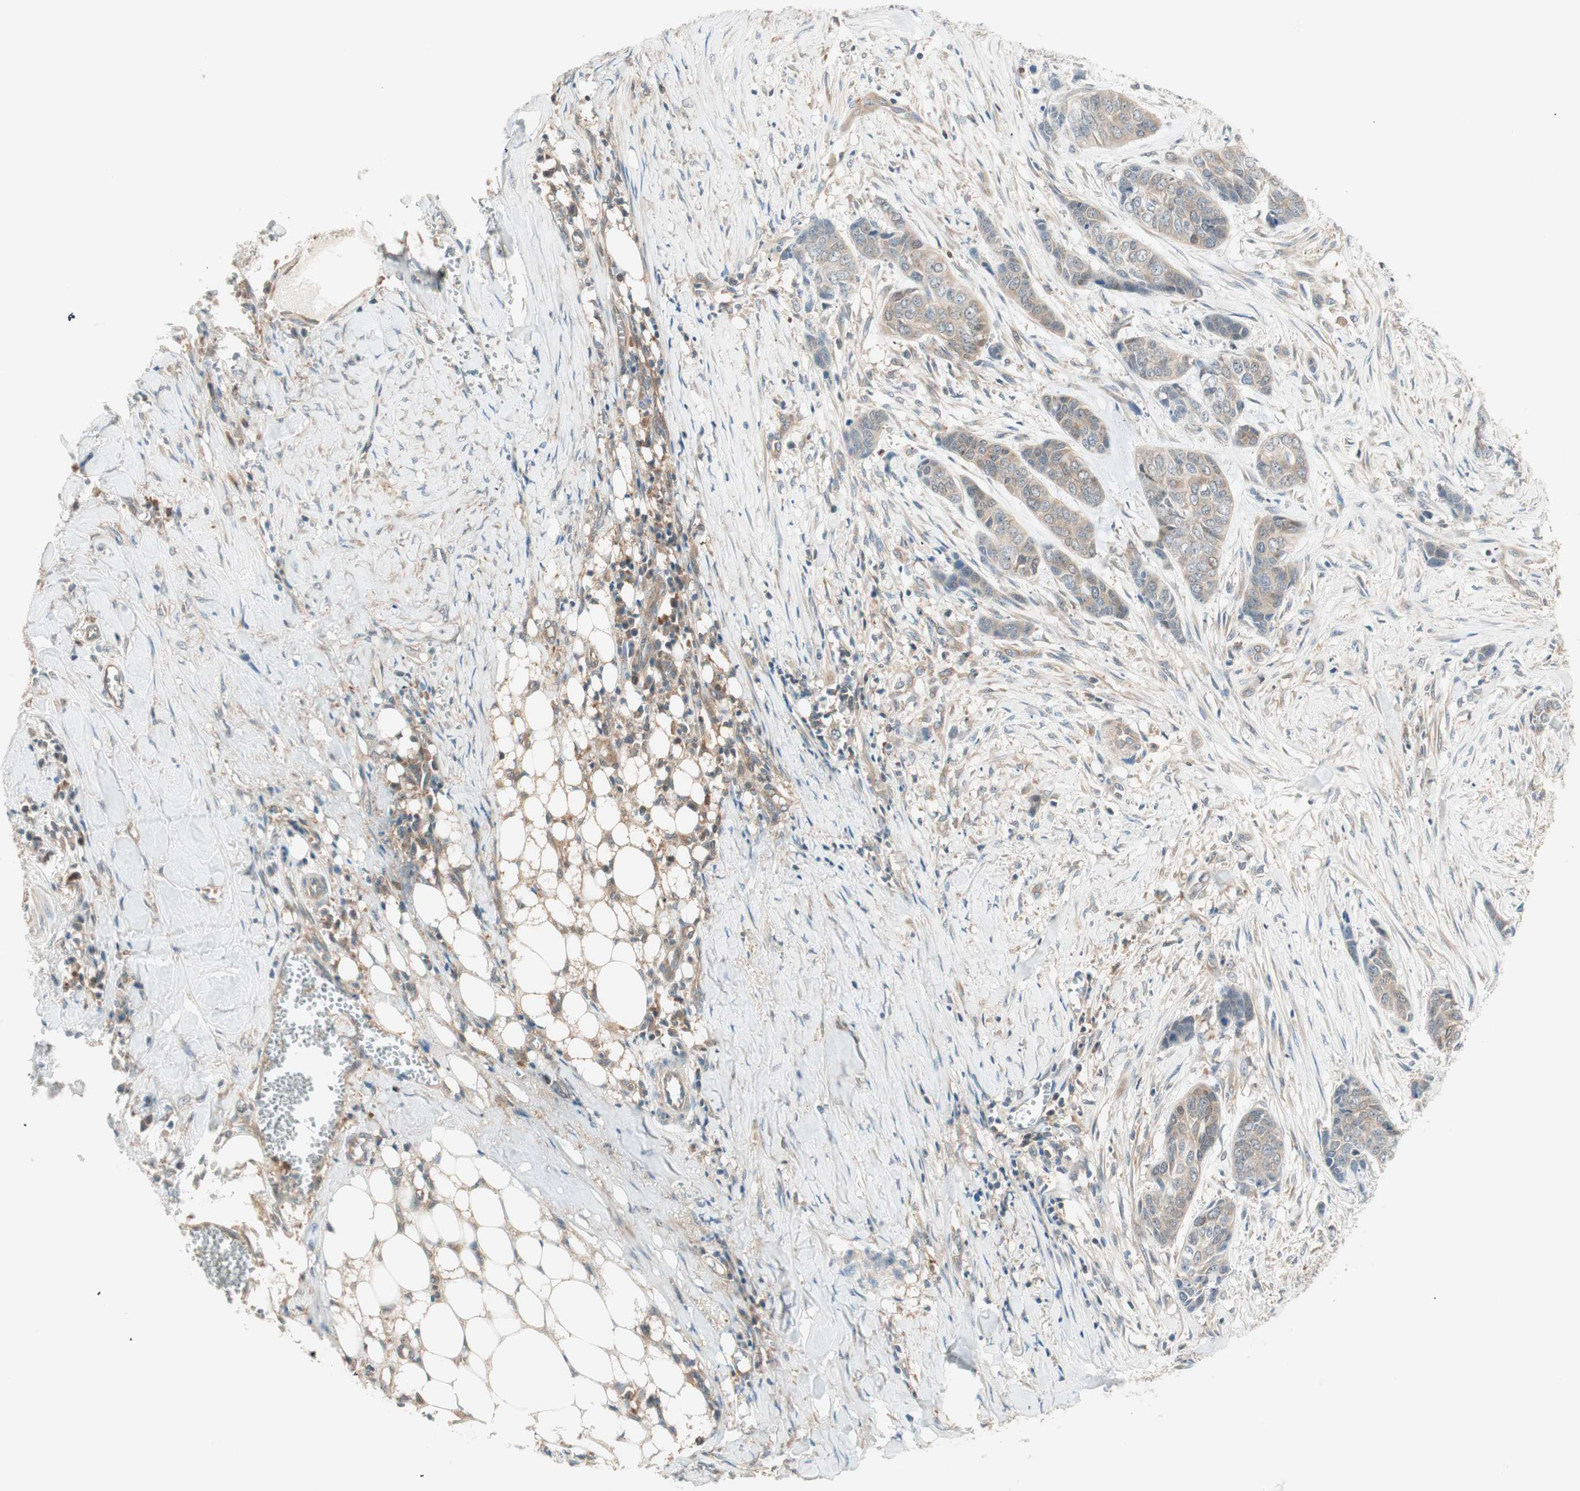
{"staining": {"intensity": "weak", "quantity": ">75%", "location": "cytoplasmic/membranous"}, "tissue": "skin cancer", "cell_type": "Tumor cells", "image_type": "cancer", "snomed": [{"axis": "morphology", "description": "Basal cell carcinoma"}, {"axis": "topography", "description": "Skin"}], "caption": "Weak cytoplasmic/membranous expression for a protein is present in about >75% of tumor cells of basal cell carcinoma (skin) using IHC.", "gene": "GALT", "patient": {"sex": "female", "age": 64}}